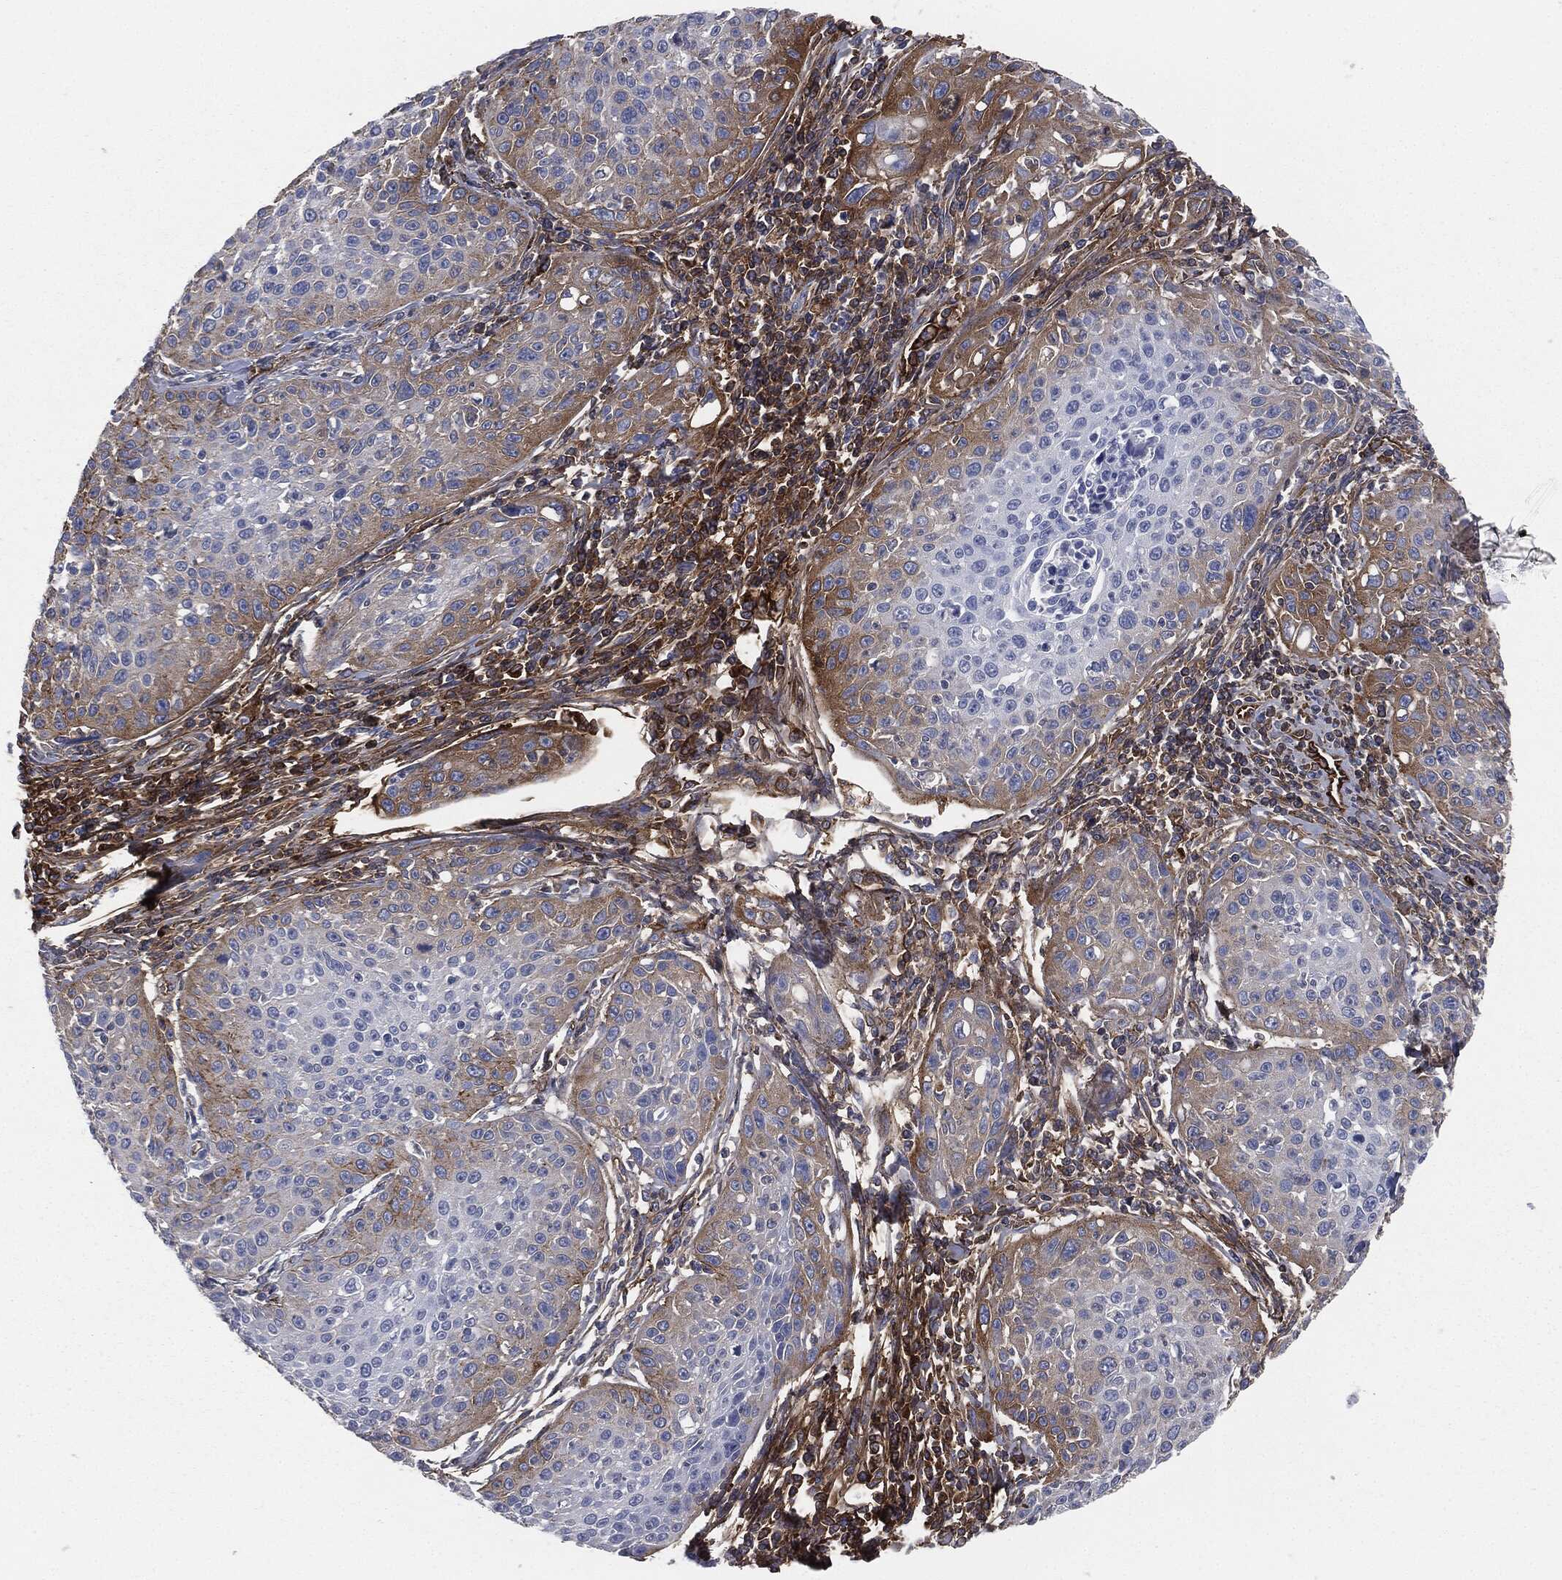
{"staining": {"intensity": "strong", "quantity": "<25%", "location": "cytoplasmic/membranous"}, "tissue": "cervical cancer", "cell_type": "Tumor cells", "image_type": "cancer", "snomed": [{"axis": "morphology", "description": "Squamous cell carcinoma, NOS"}, {"axis": "topography", "description": "Cervix"}], "caption": "Immunohistochemical staining of squamous cell carcinoma (cervical) demonstrates medium levels of strong cytoplasmic/membranous protein positivity in about <25% of tumor cells.", "gene": "APOB", "patient": {"sex": "female", "age": 26}}